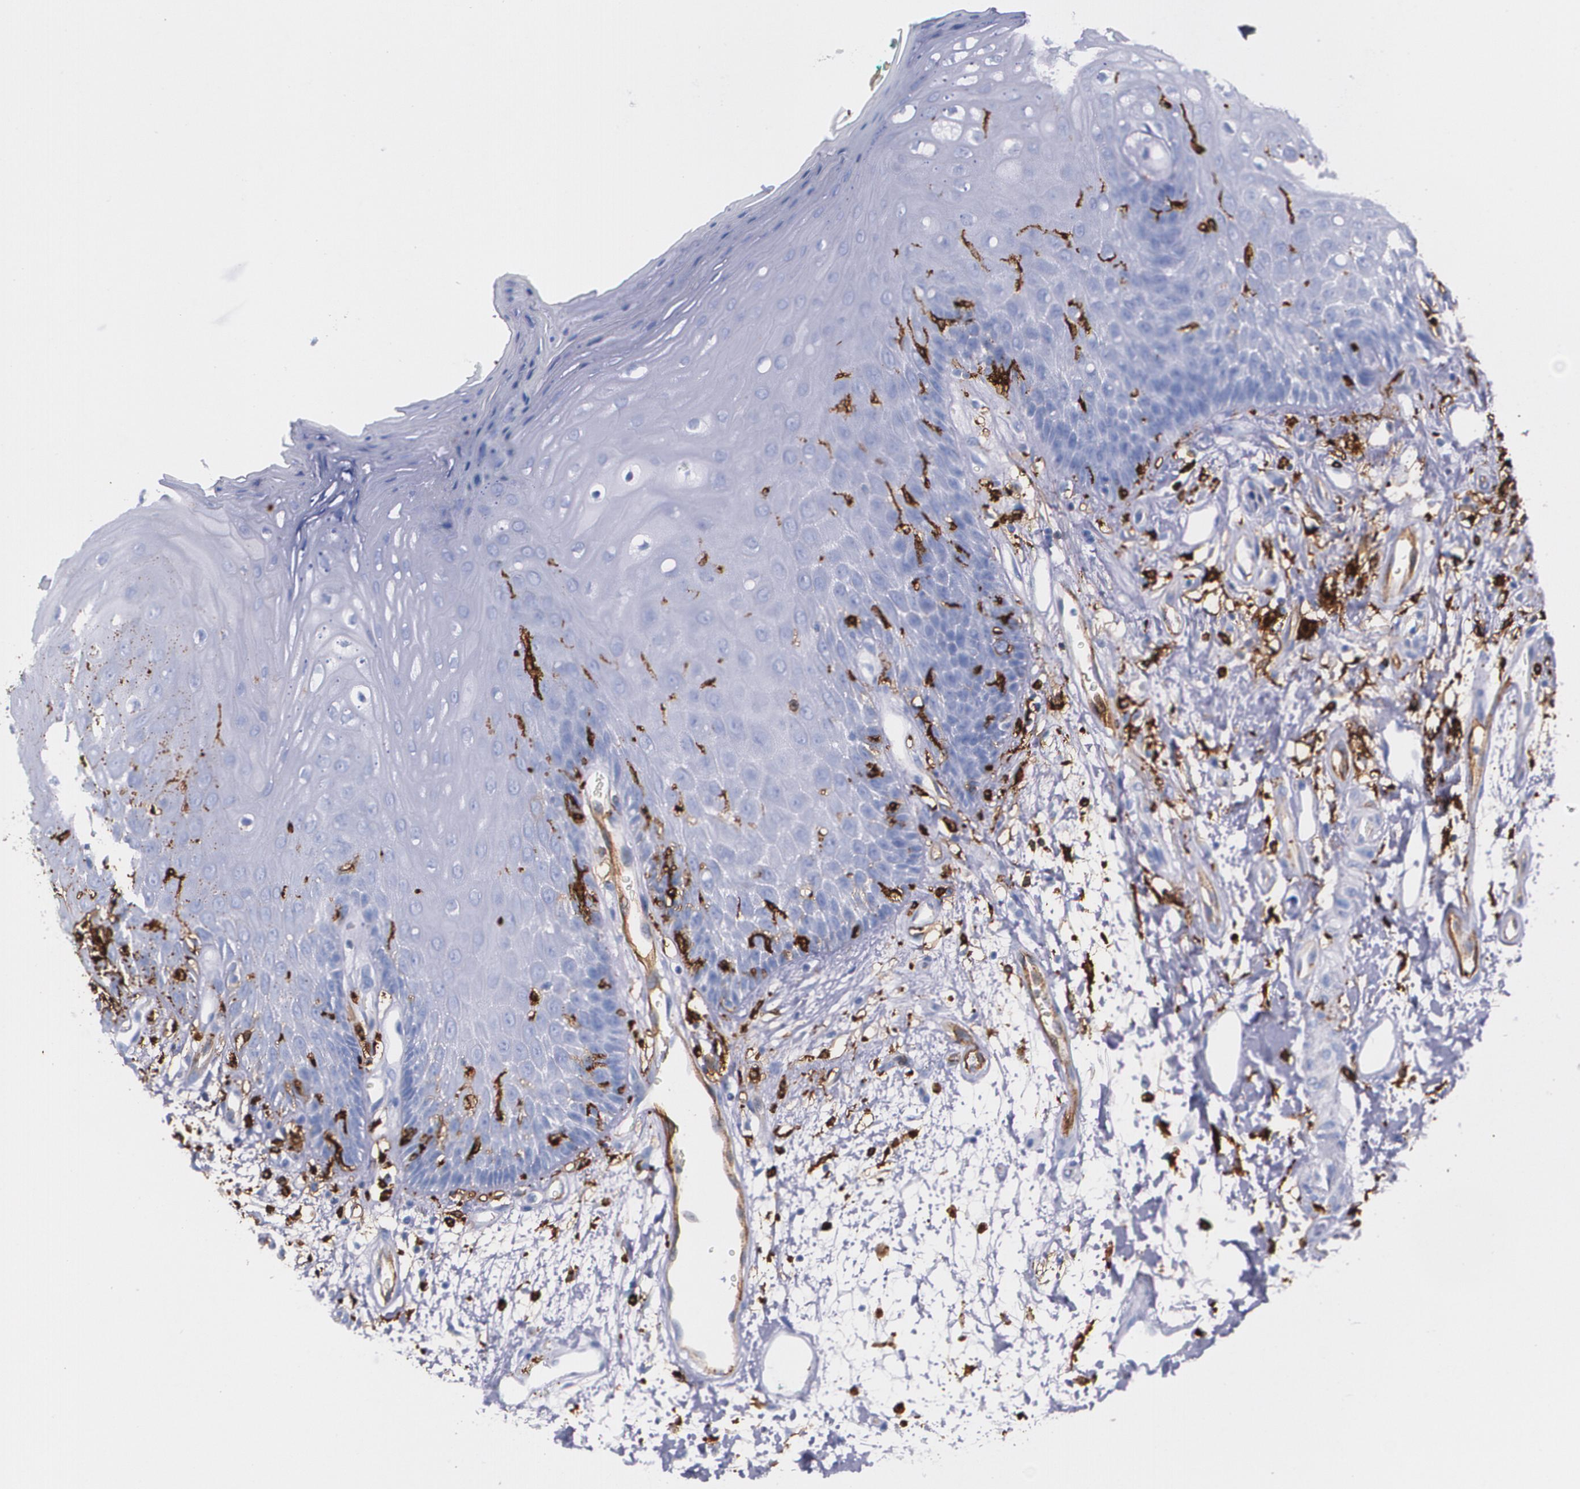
{"staining": {"intensity": "negative", "quantity": "none", "location": "none"}, "tissue": "oral mucosa", "cell_type": "Squamous epithelial cells", "image_type": "normal", "snomed": [{"axis": "morphology", "description": "Normal tissue, NOS"}, {"axis": "morphology", "description": "Squamous cell carcinoma, NOS"}, {"axis": "topography", "description": "Skeletal muscle"}, {"axis": "topography", "description": "Oral tissue"}, {"axis": "topography", "description": "Head-Neck"}], "caption": "Immunohistochemistry of benign oral mucosa exhibits no positivity in squamous epithelial cells. (Brightfield microscopy of DAB (3,3'-diaminobenzidine) IHC at high magnification).", "gene": "HLA", "patient": {"sex": "female", "age": 84}}